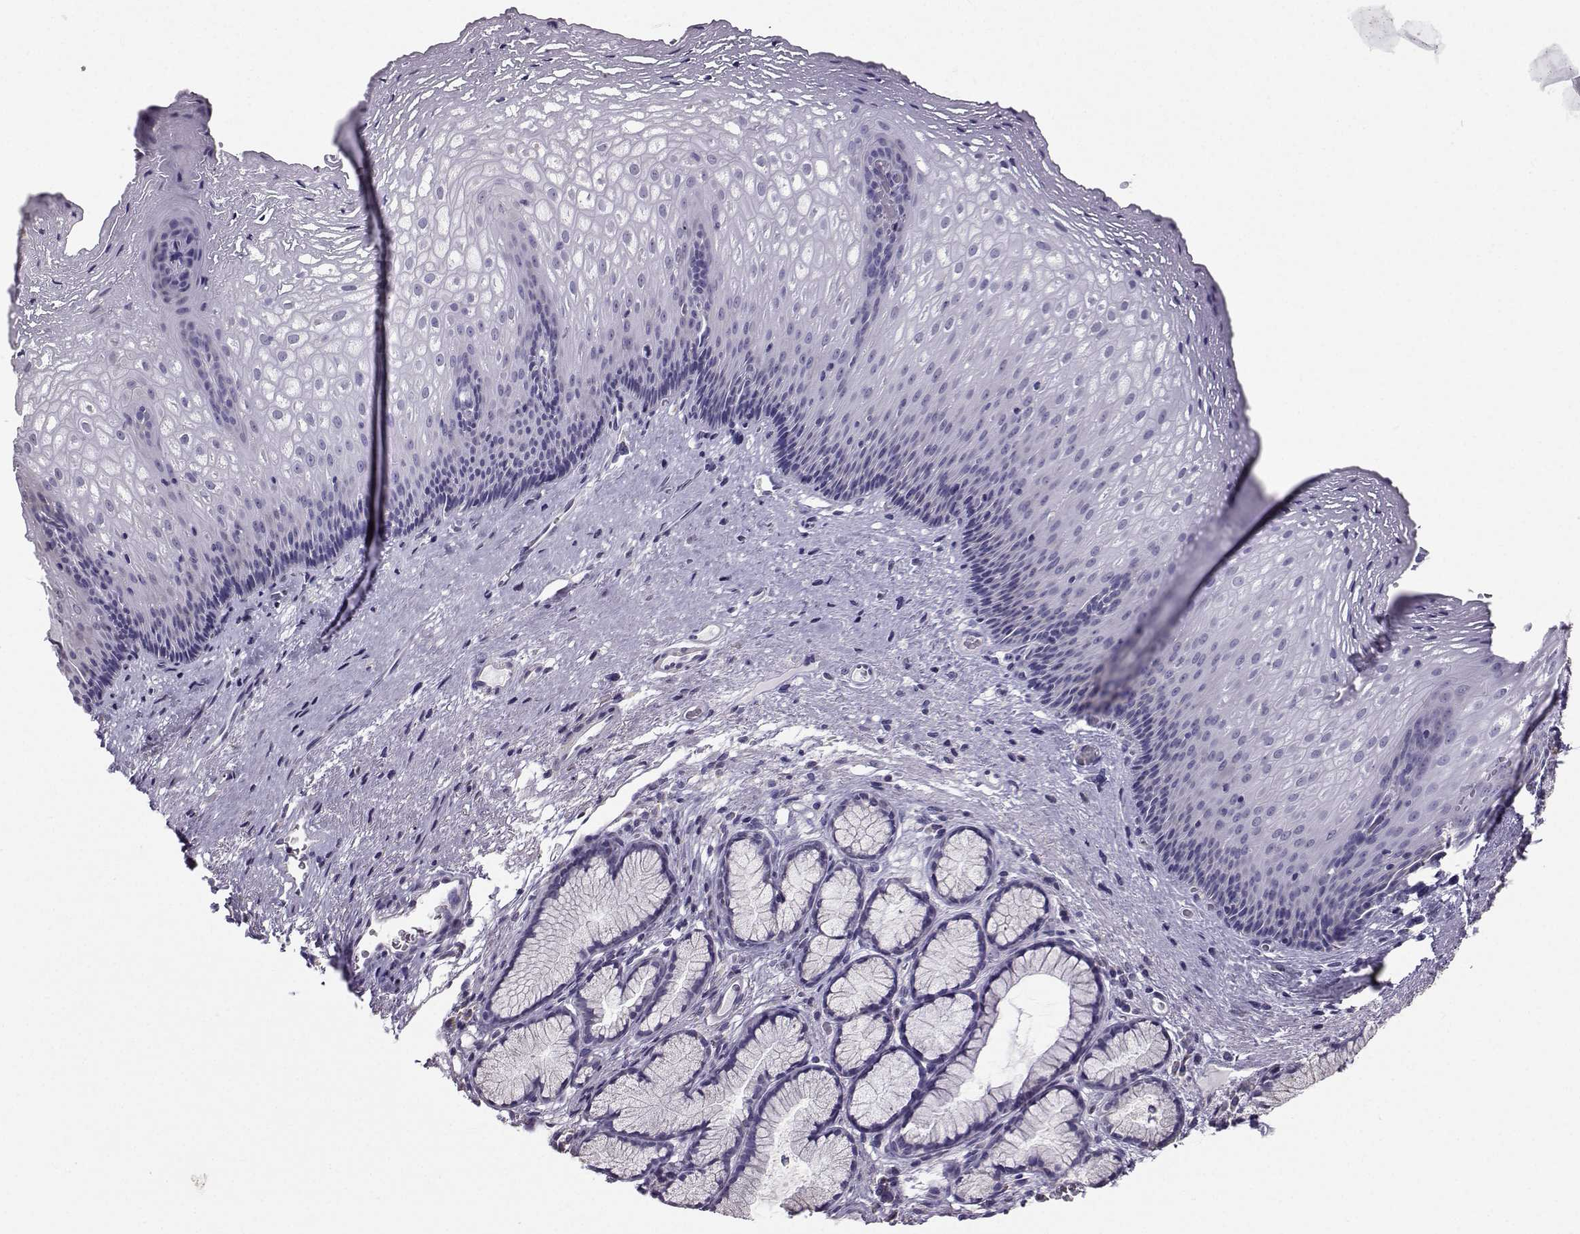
{"staining": {"intensity": "negative", "quantity": "none", "location": "none"}, "tissue": "esophagus", "cell_type": "Squamous epithelial cells", "image_type": "normal", "snomed": [{"axis": "morphology", "description": "Normal tissue, NOS"}, {"axis": "topography", "description": "Esophagus"}], "caption": "This is an immunohistochemistry (IHC) micrograph of benign esophagus. There is no expression in squamous epithelial cells.", "gene": "AVP", "patient": {"sex": "male", "age": 76}}